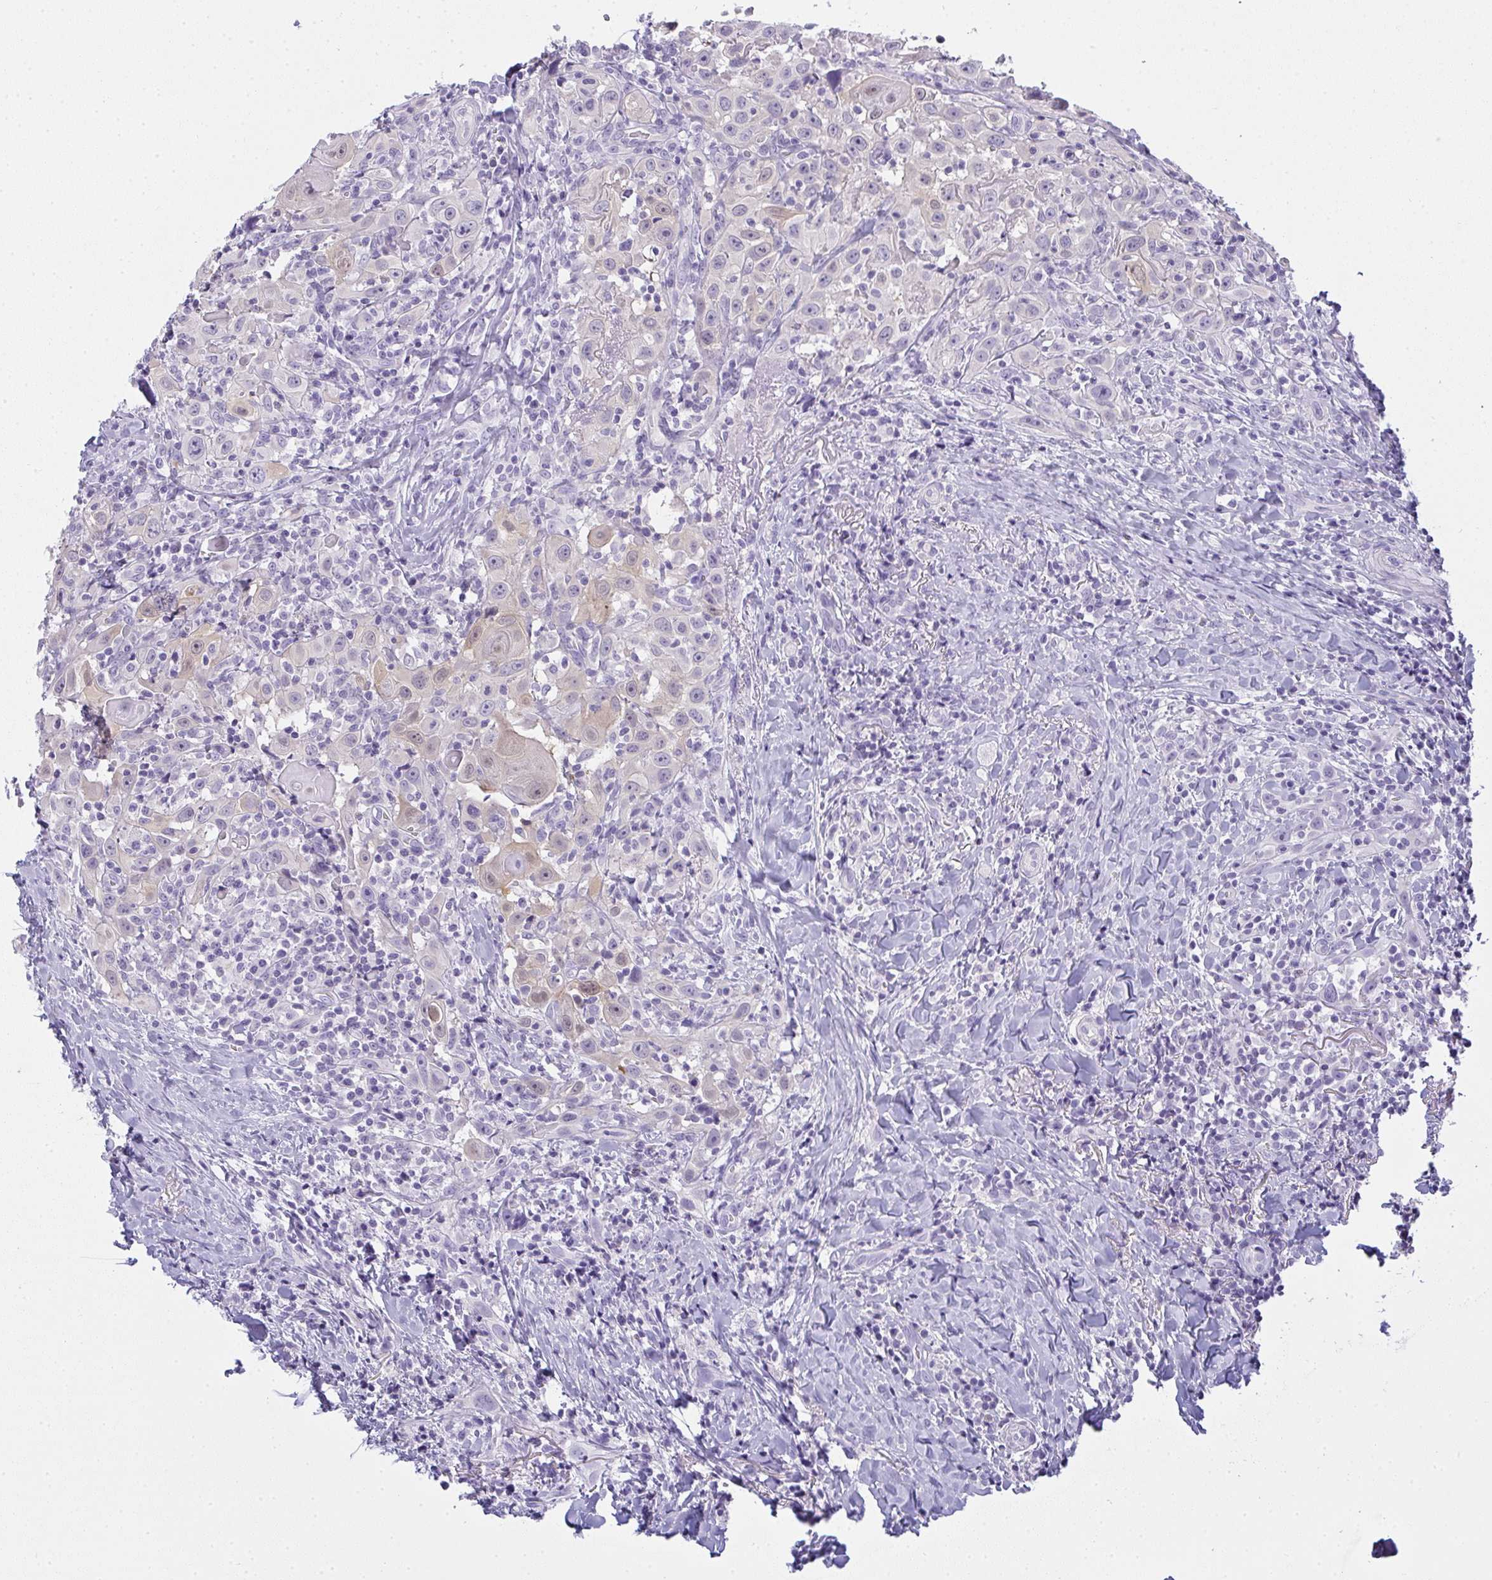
{"staining": {"intensity": "negative", "quantity": "none", "location": "none"}, "tissue": "head and neck cancer", "cell_type": "Tumor cells", "image_type": "cancer", "snomed": [{"axis": "morphology", "description": "Squamous cell carcinoma, NOS"}, {"axis": "topography", "description": "Head-Neck"}], "caption": "Head and neck squamous cell carcinoma was stained to show a protein in brown. There is no significant positivity in tumor cells.", "gene": "GSDMB", "patient": {"sex": "female", "age": 95}}